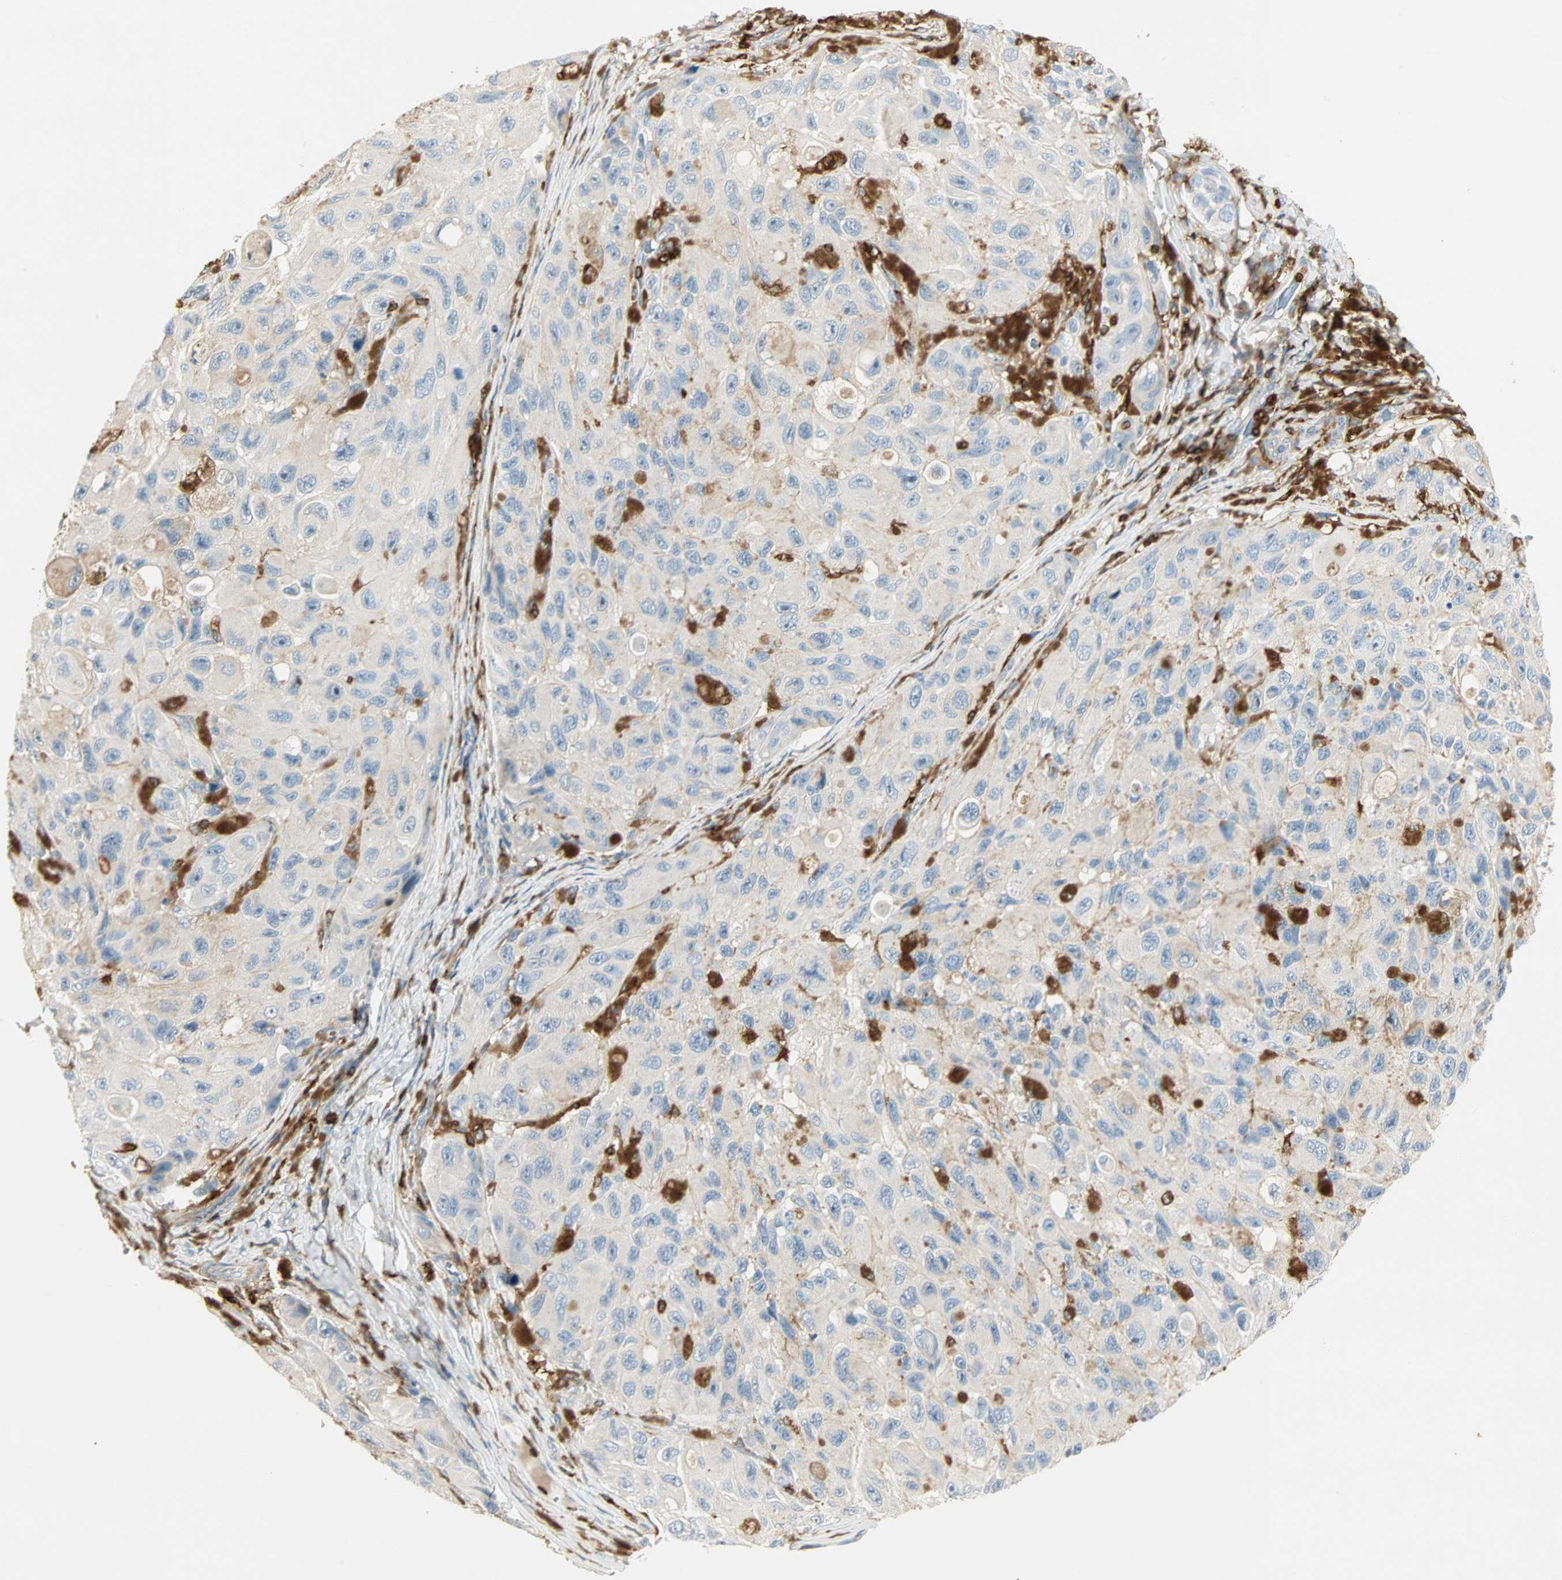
{"staining": {"intensity": "negative", "quantity": "none", "location": "none"}, "tissue": "melanoma", "cell_type": "Tumor cells", "image_type": "cancer", "snomed": [{"axis": "morphology", "description": "Malignant melanoma, NOS"}, {"axis": "topography", "description": "Skin"}], "caption": "The micrograph reveals no significant expression in tumor cells of malignant melanoma.", "gene": "FMNL1", "patient": {"sex": "female", "age": 73}}